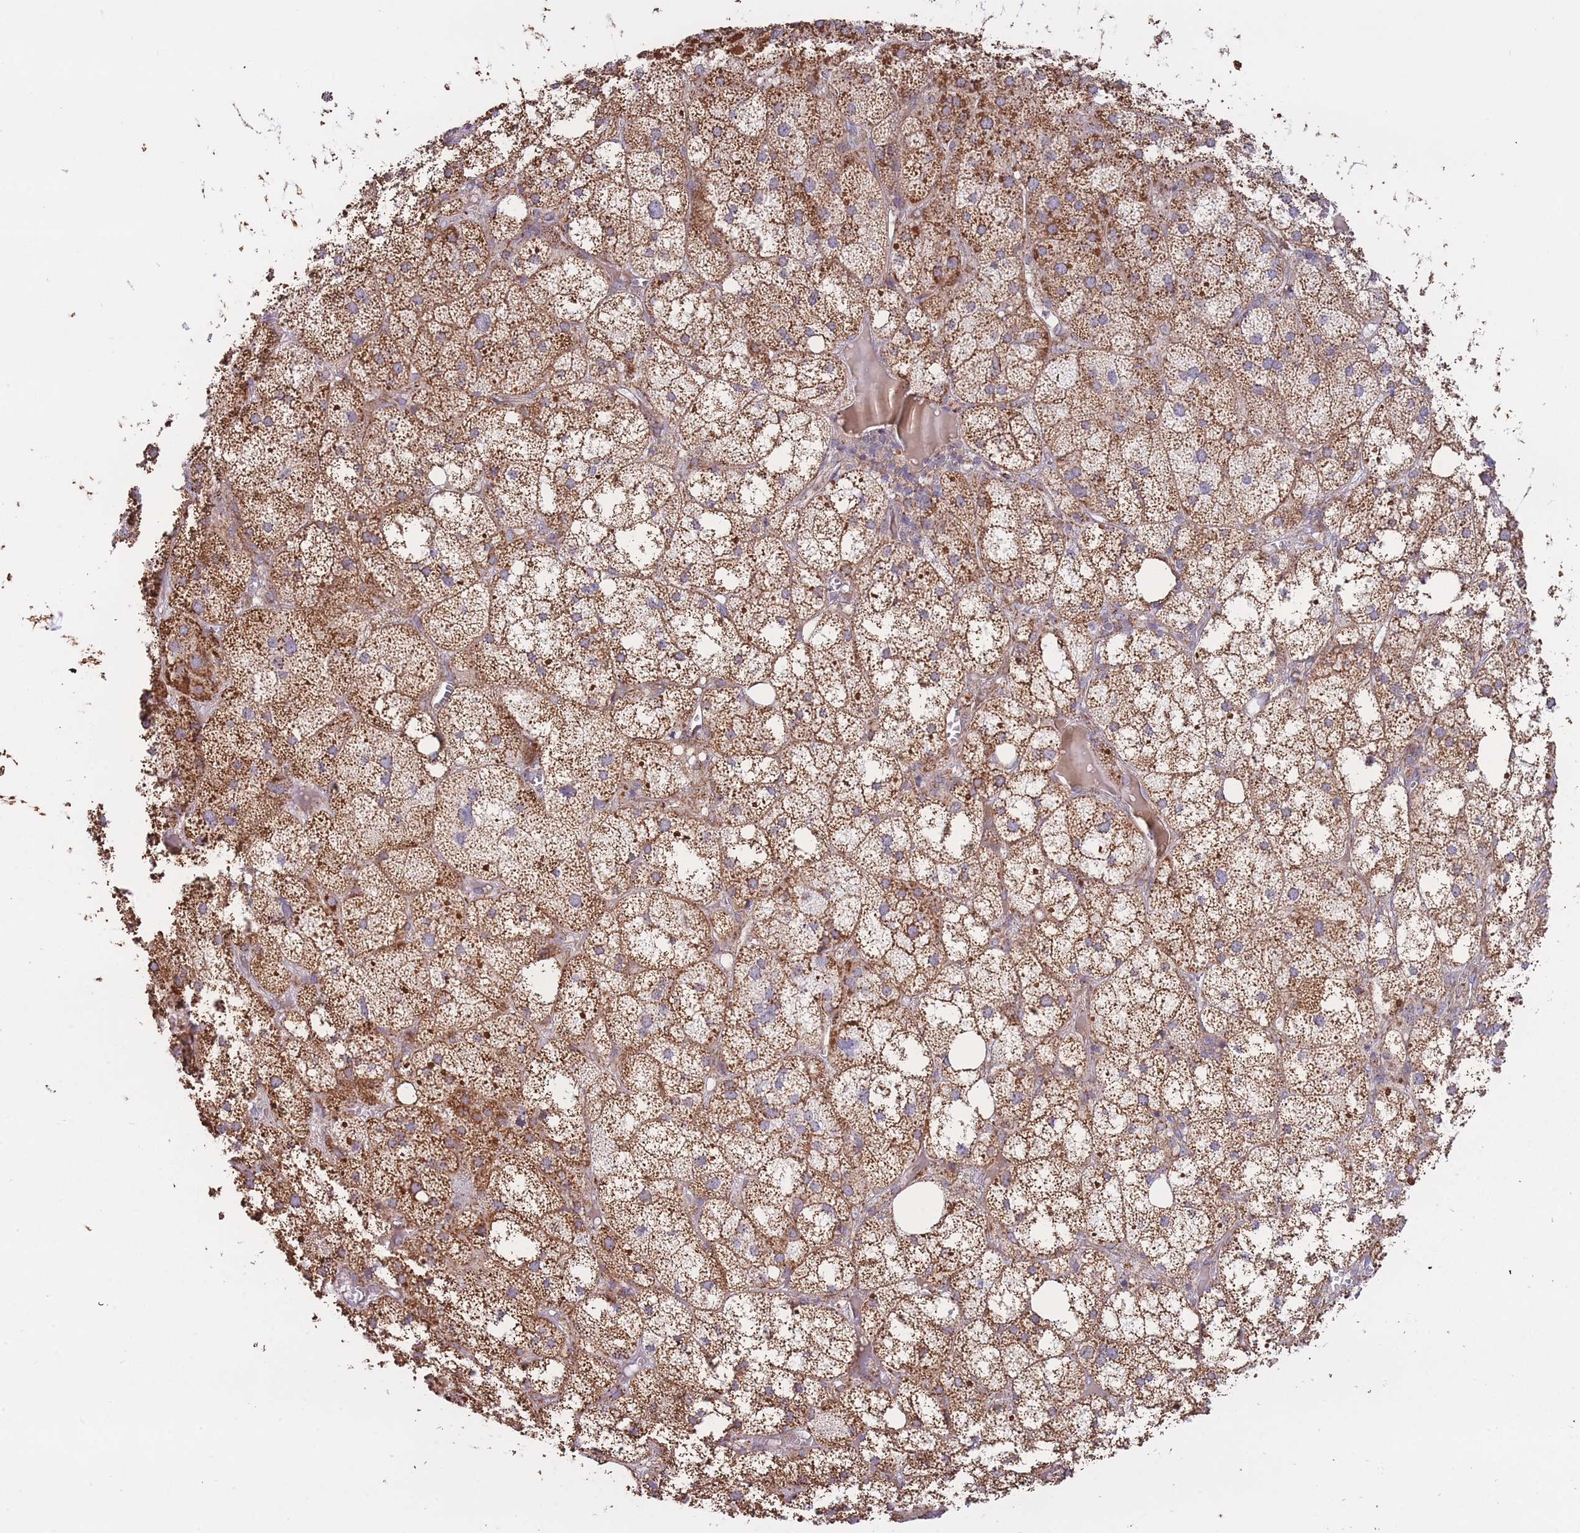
{"staining": {"intensity": "moderate", "quantity": ">75%", "location": "cytoplasmic/membranous"}, "tissue": "adrenal gland", "cell_type": "Glandular cells", "image_type": "normal", "snomed": [{"axis": "morphology", "description": "Normal tissue, NOS"}, {"axis": "topography", "description": "Adrenal gland"}], "caption": "A high-resolution image shows immunohistochemistry (IHC) staining of benign adrenal gland, which shows moderate cytoplasmic/membranous positivity in approximately >75% of glandular cells. (IHC, brightfield microscopy, high magnification).", "gene": "MRPL17", "patient": {"sex": "female", "age": 61}}